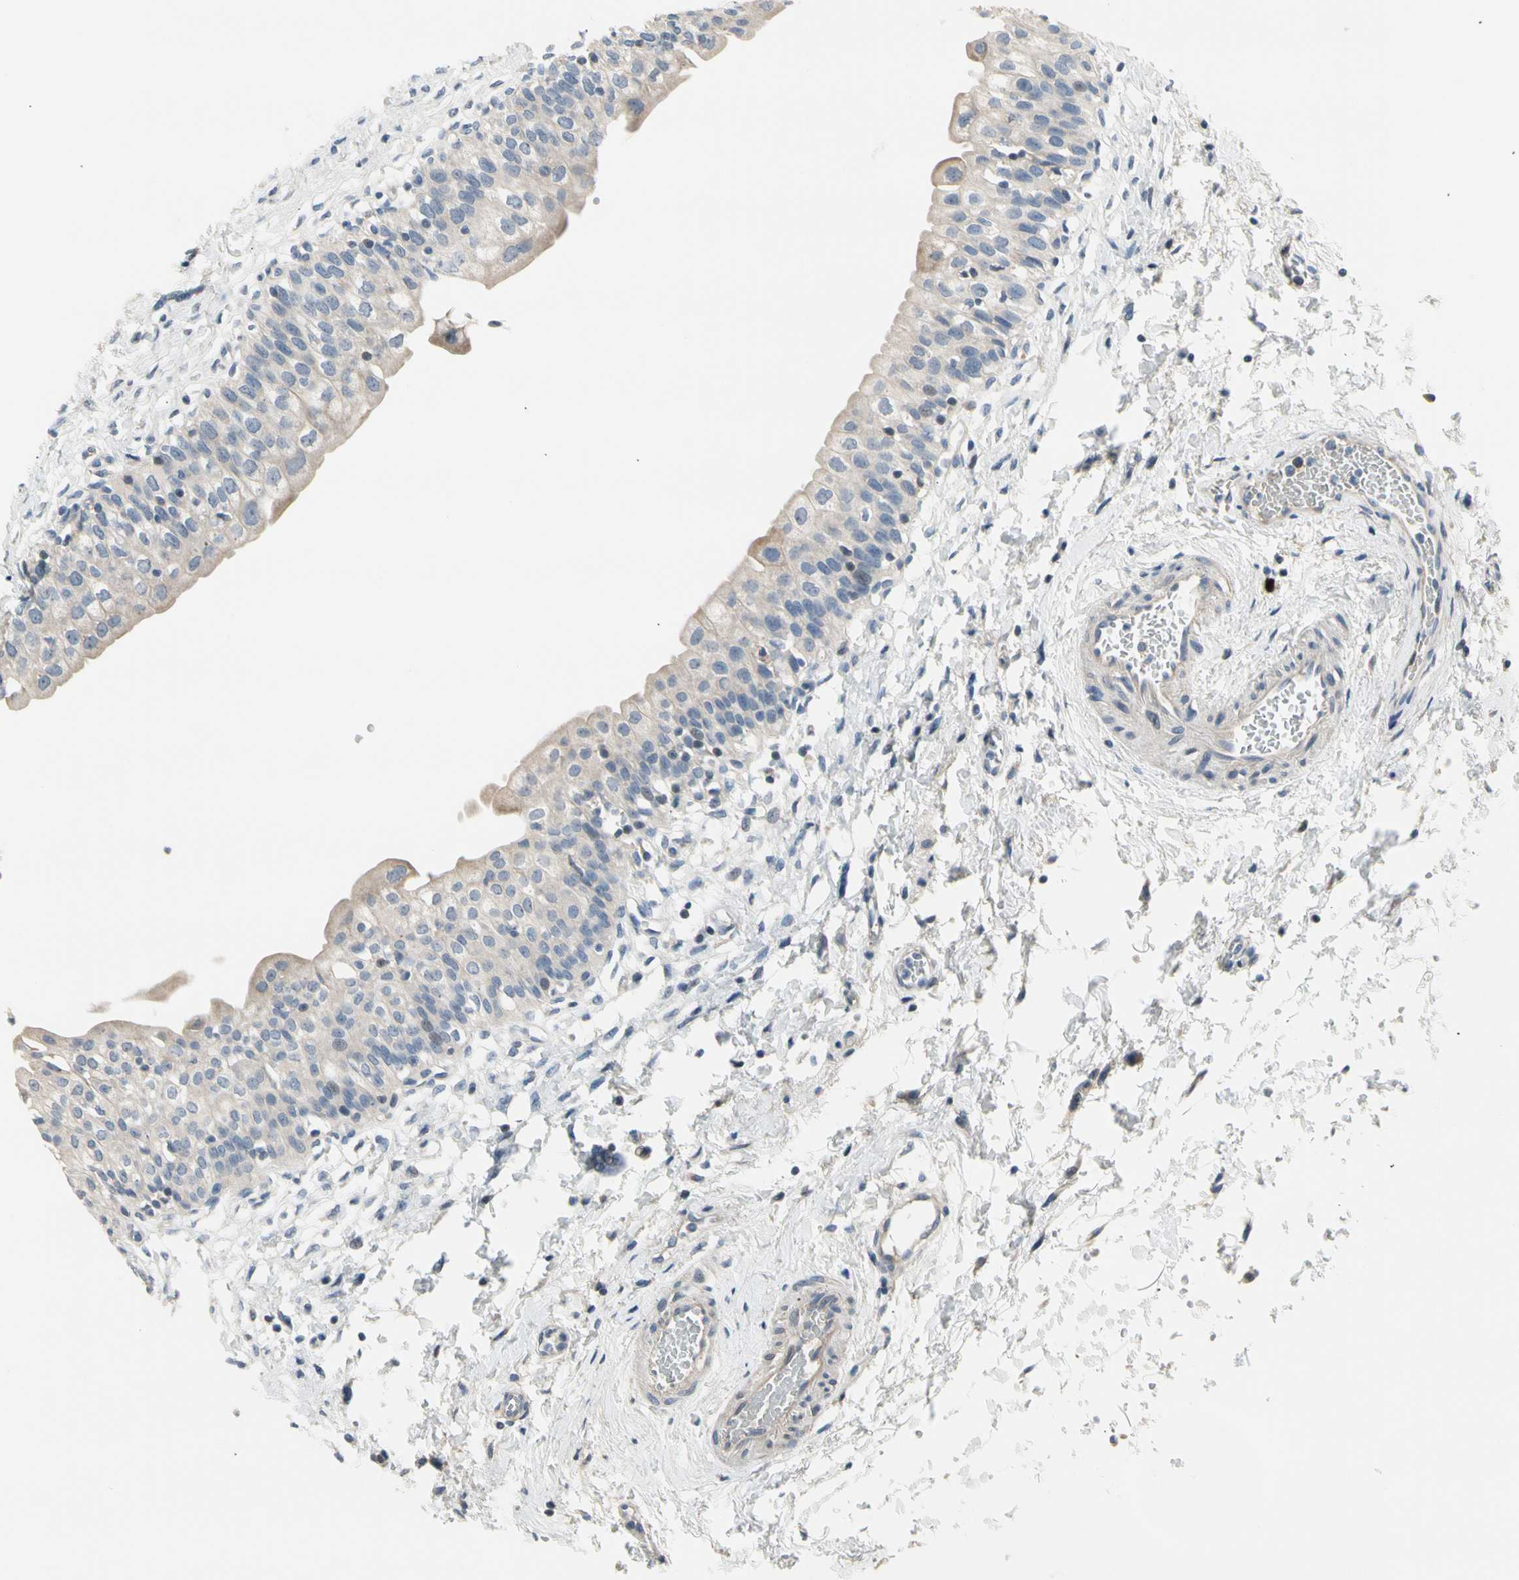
{"staining": {"intensity": "weak", "quantity": "<25%", "location": "cytoplasmic/membranous"}, "tissue": "urinary bladder", "cell_type": "Urothelial cells", "image_type": "normal", "snomed": [{"axis": "morphology", "description": "Normal tissue, NOS"}, {"axis": "topography", "description": "Urinary bladder"}], "caption": "IHC of normal urinary bladder exhibits no staining in urothelial cells.", "gene": "NFASC", "patient": {"sex": "male", "age": 55}}